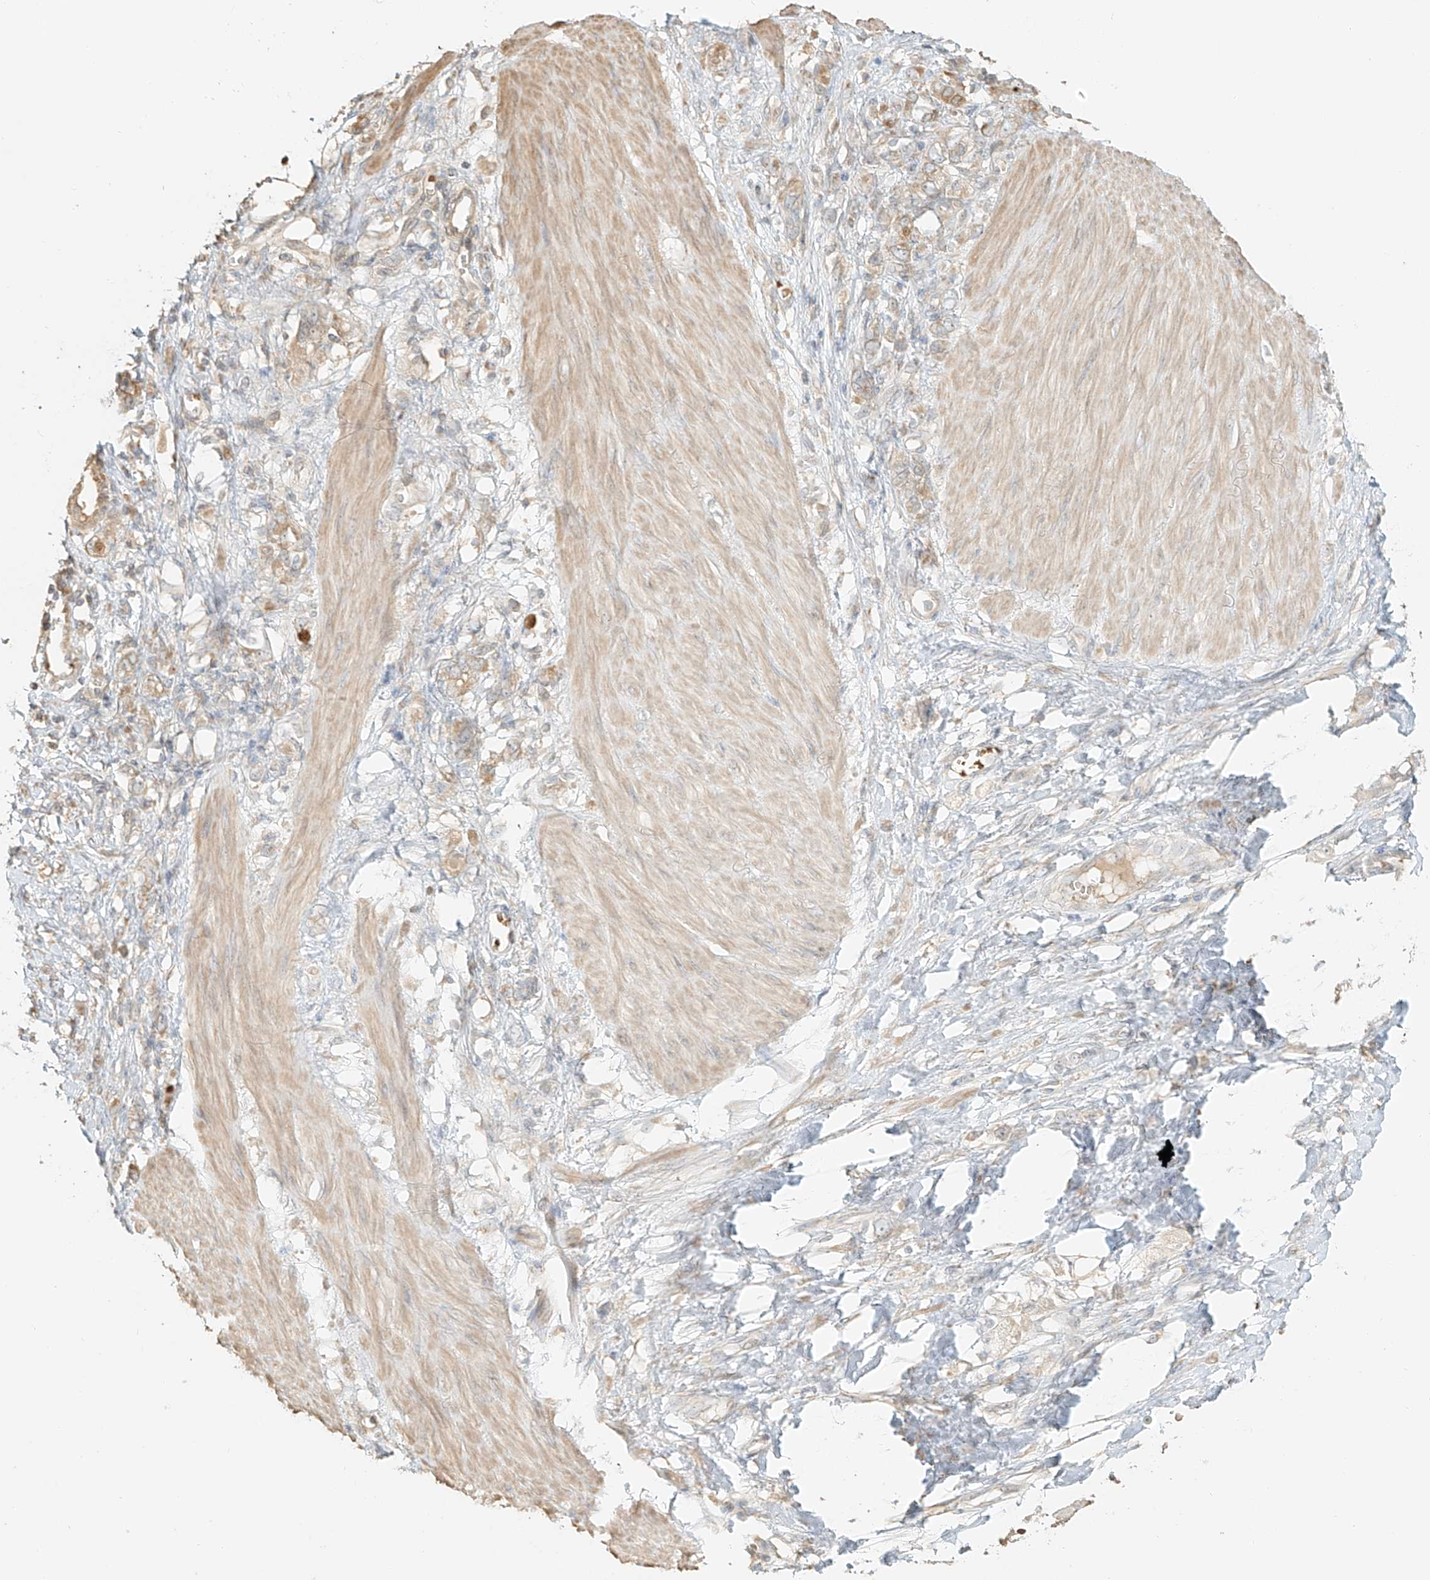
{"staining": {"intensity": "weak", "quantity": ">75%", "location": "cytoplasmic/membranous"}, "tissue": "stomach cancer", "cell_type": "Tumor cells", "image_type": "cancer", "snomed": [{"axis": "morphology", "description": "Adenocarcinoma, NOS"}, {"axis": "topography", "description": "Stomach"}], "caption": "This histopathology image demonstrates stomach cancer (adenocarcinoma) stained with immunohistochemistry (IHC) to label a protein in brown. The cytoplasmic/membranous of tumor cells show weak positivity for the protein. Nuclei are counter-stained blue.", "gene": "UPK1B", "patient": {"sex": "female", "age": 76}}